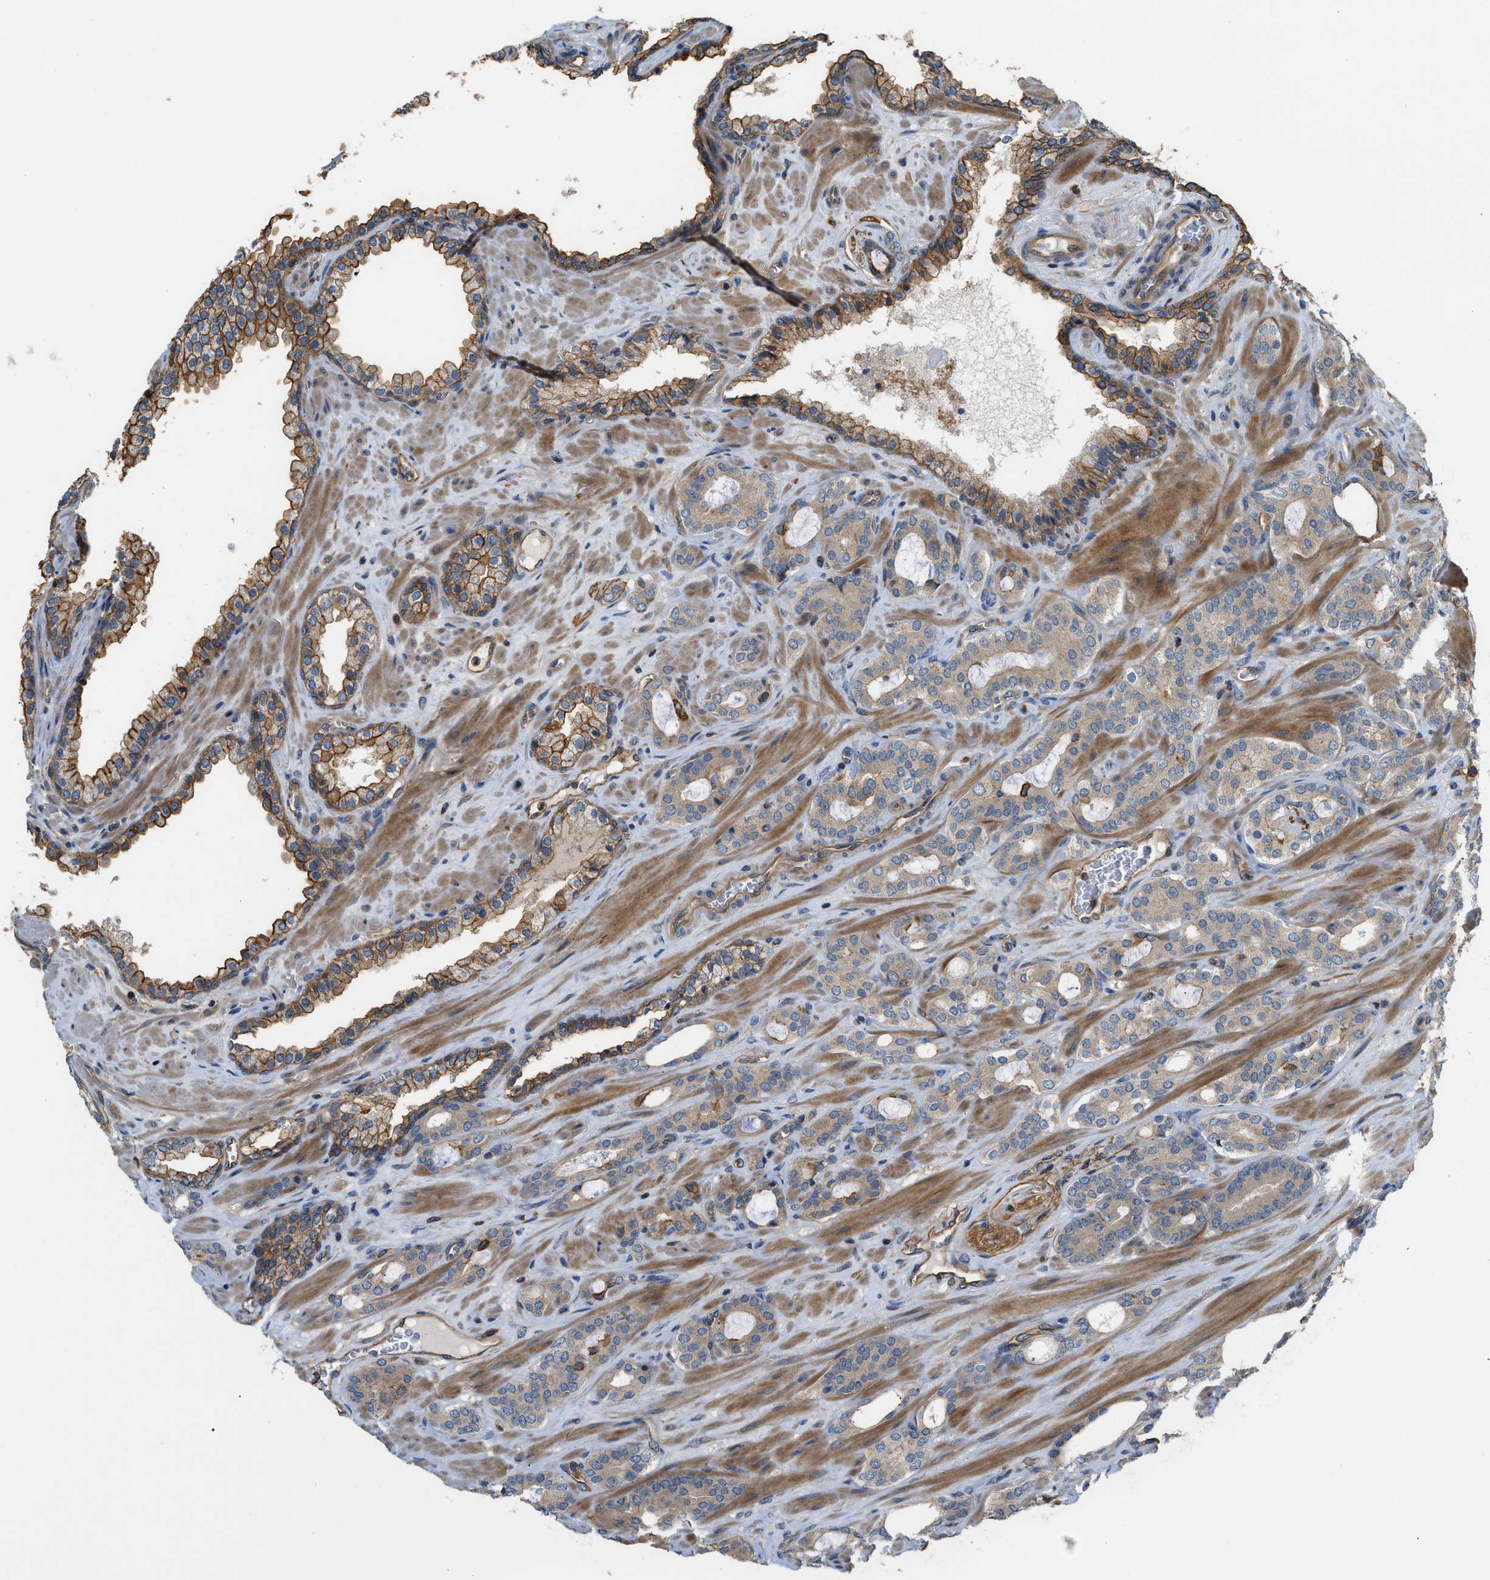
{"staining": {"intensity": "weak", "quantity": ">75%", "location": "cytoplasmic/membranous"}, "tissue": "prostate cancer", "cell_type": "Tumor cells", "image_type": "cancer", "snomed": [{"axis": "morphology", "description": "Adenocarcinoma, Low grade"}, {"axis": "topography", "description": "Prostate"}], "caption": "Tumor cells reveal low levels of weak cytoplasmic/membranous staining in approximately >75% of cells in adenocarcinoma (low-grade) (prostate).", "gene": "DDHD2", "patient": {"sex": "male", "age": 63}}